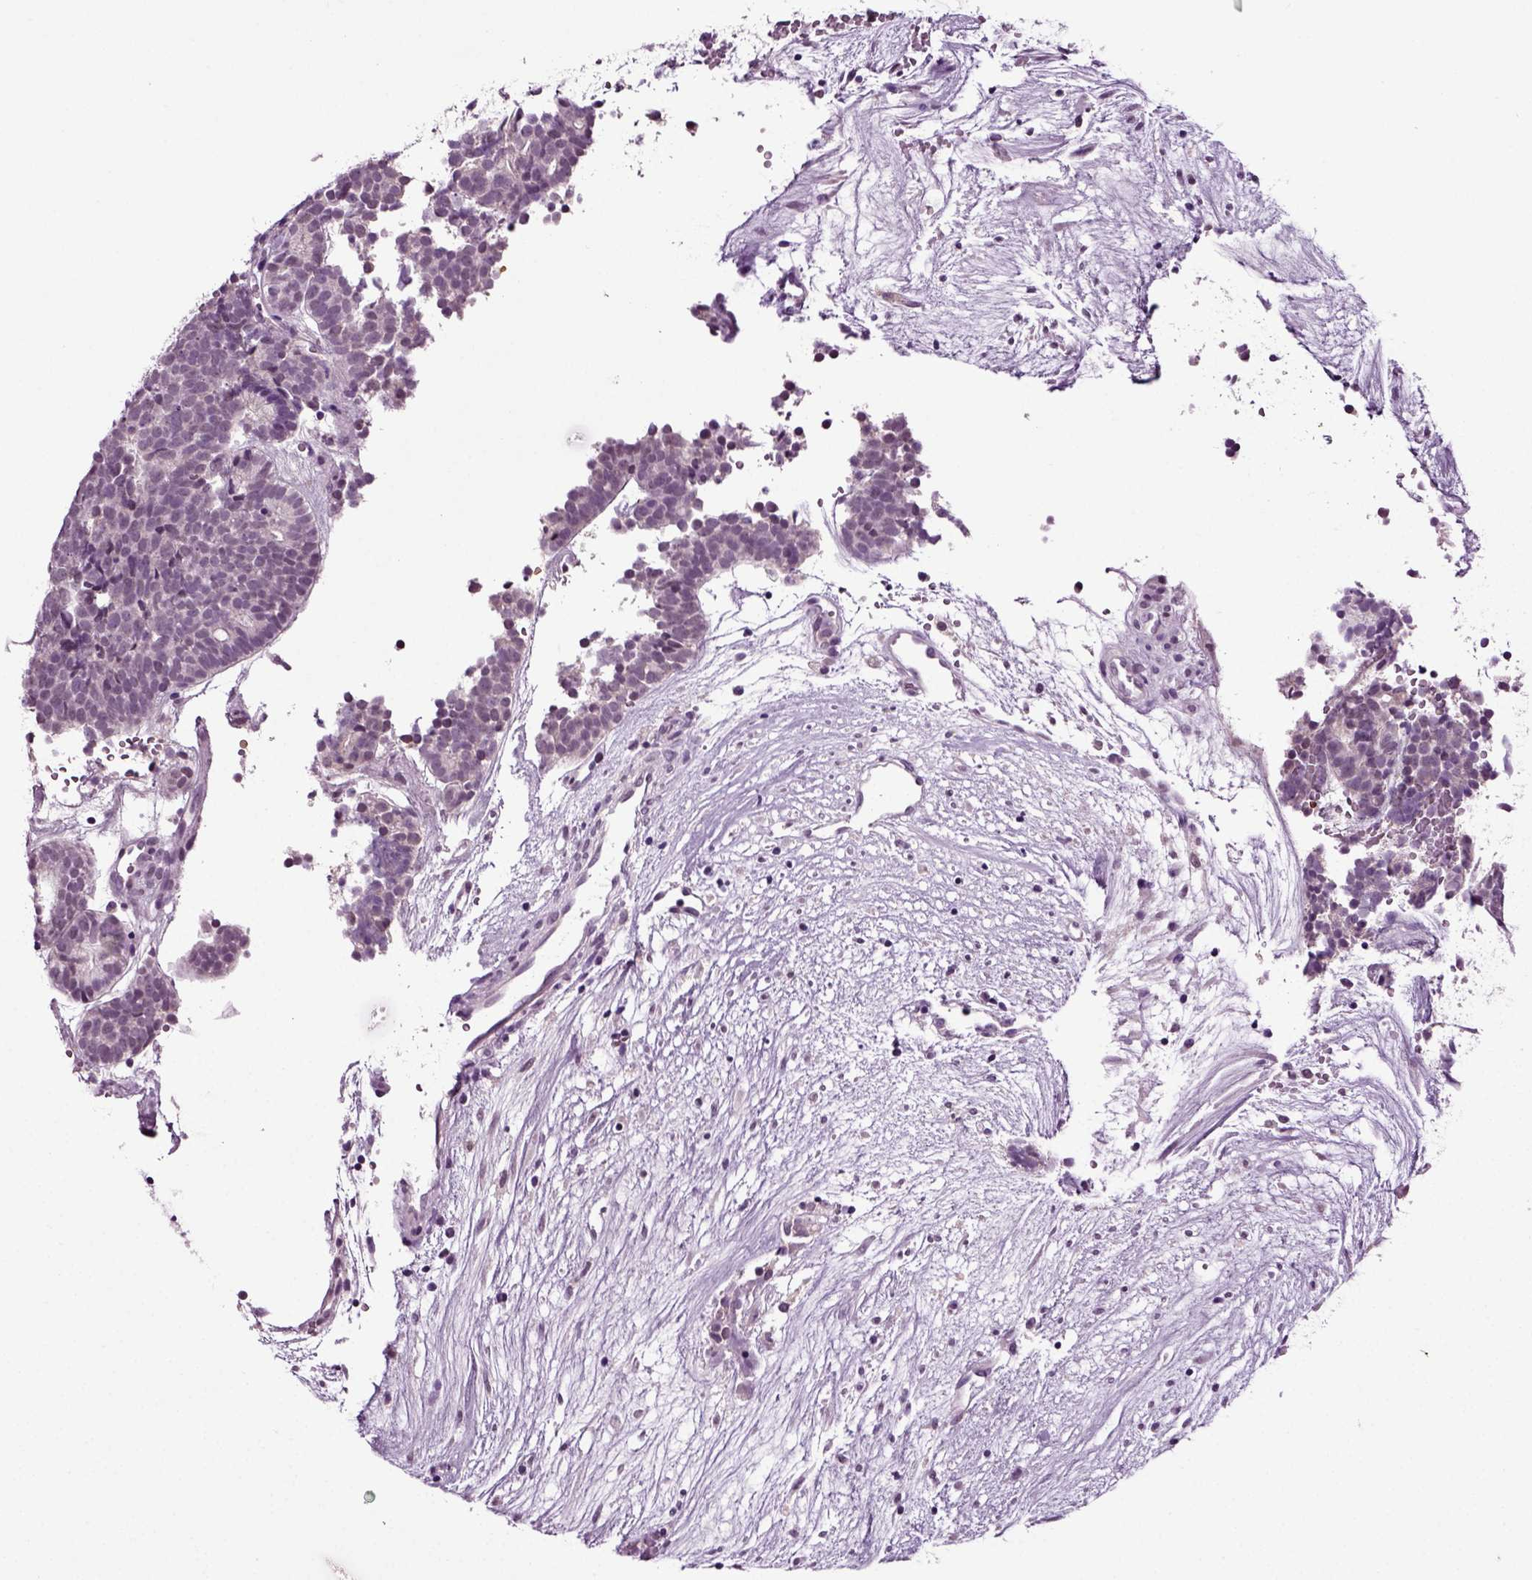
{"staining": {"intensity": "negative", "quantity": "none", "location": "none"}, "tissue": "head and neck cancer", "cell_type": "Tumor cells", "image_type": "cancer", "snomed": [{"axis": "morphology", "description": "Adenocarcinoma, NOS"}, {"axis": "topography", "description": "Head-Neck"}], "caption": "High power microscopy micrograph of an immunohistochemistry (IHC) histopathology image of adenocarcinoma (head and neck), revealing no significant staining in tumor cells. (DAB (3,3'-diaminobenzidine) immunohistochemistry (IHC), high magnification).", "gene": "SPATA17", "patient": {"sex": "female", "age": 81}}